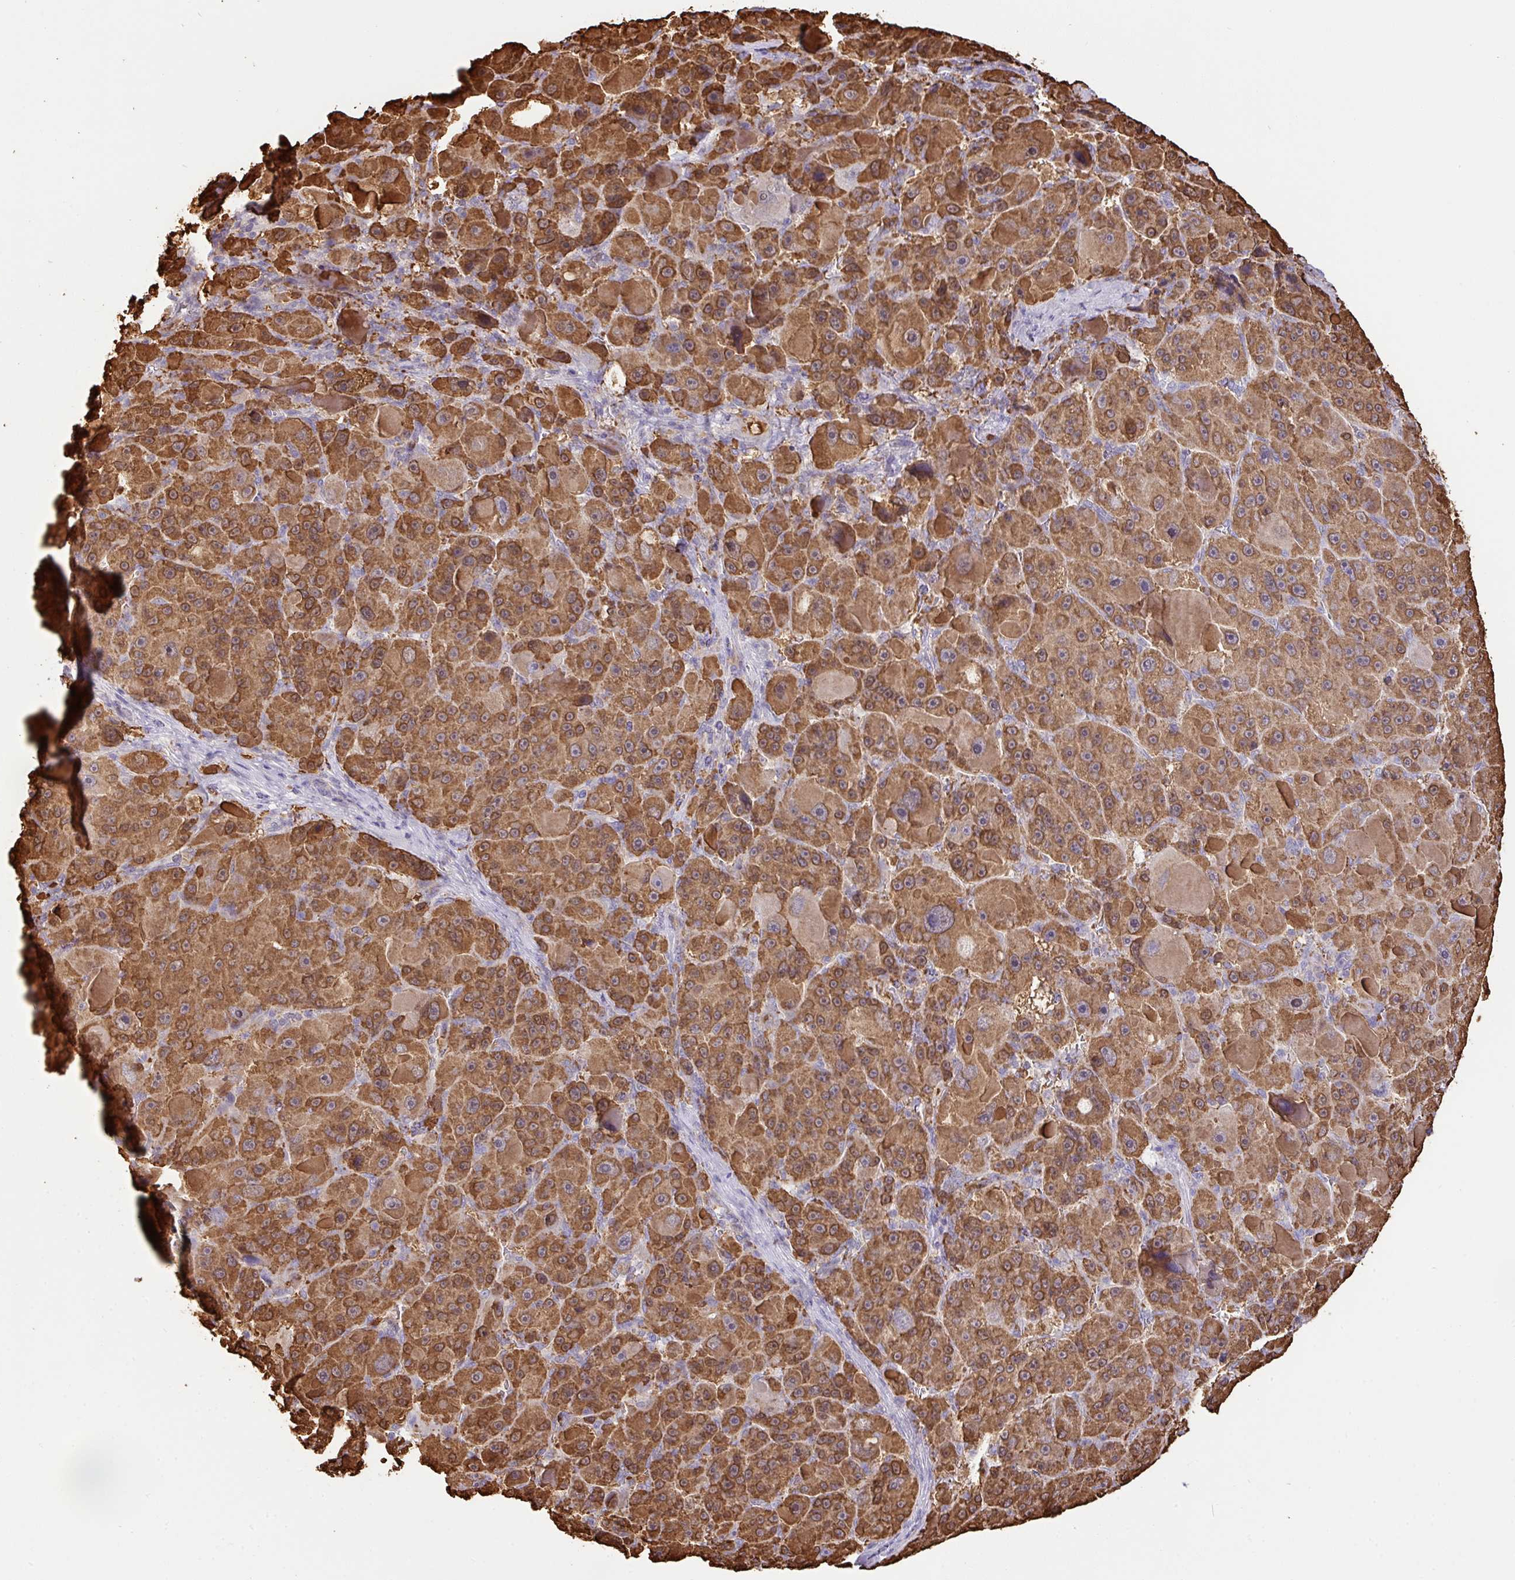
{"staining": {"intensity": "strong", "quantity": ">75%", "location": "cytoplasmic/membranous"}, "tissue": "liver cancer", "cell_type": "Tumor cells", "image_type": "cancer", "snomed": [{"axis": "morphology", "description": "Carcinoma, Hepatocellular, NOS"}, {"axis": "topography", "description": "Liver"}], "caption": "Immunohistochemistry (IHC) (DAB (3,3'-diaminobenzidine)) staining of human liver cancer (hepatocellular carcinoma) demonstrates strong cytoplasmic/membranous protein positivity in approximately >75% of tumor cells. (brown staining indicates protein expression, while blue staining denotes nuclei).", "gene": "GCNT7", "patient": {"sex": "male", "age": 76}}